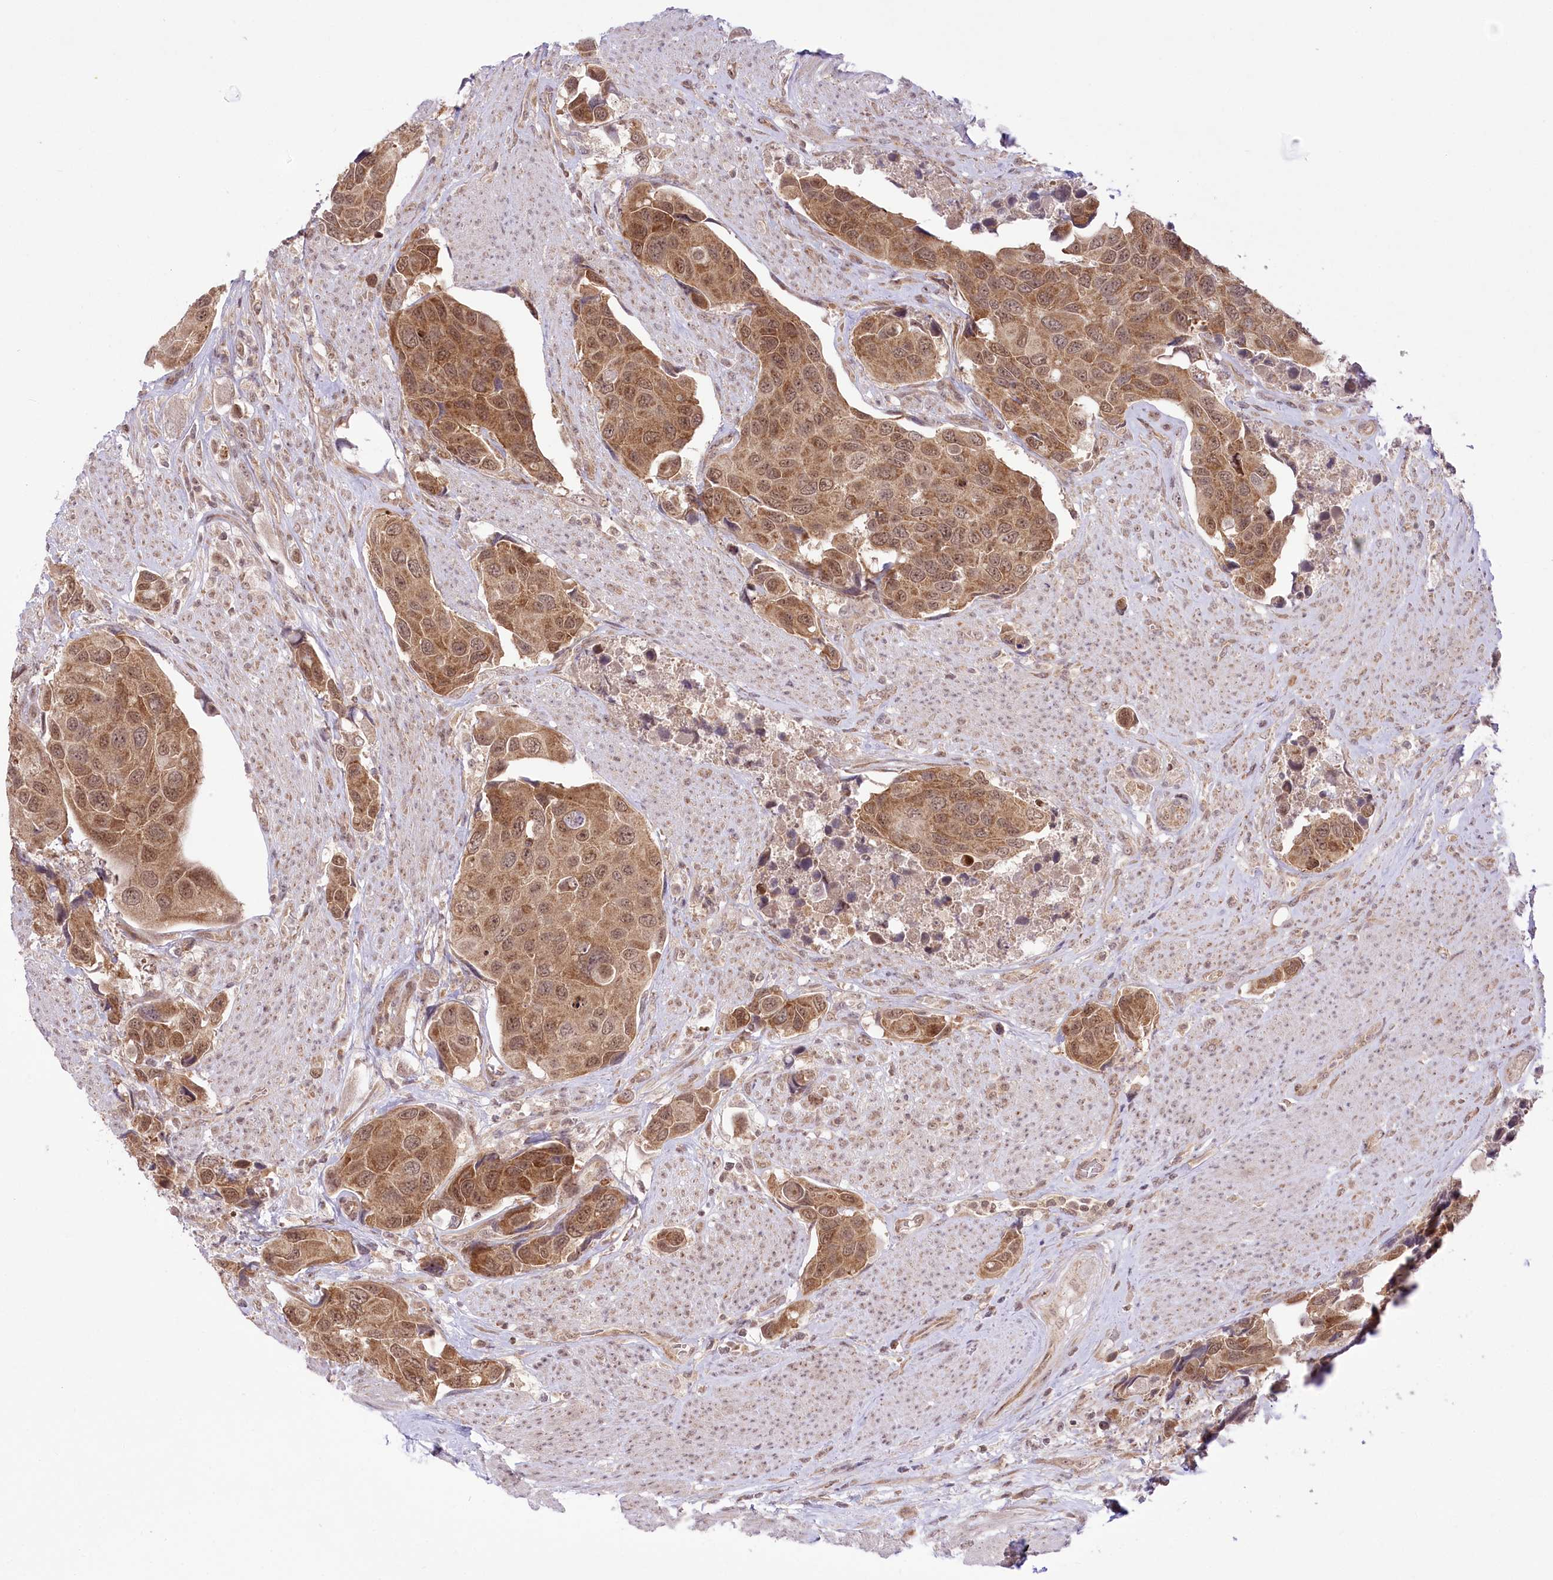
{"staining": {"intensity": "moderate", "quantity": ">75%", "location": "cytoplasmic/membranous,nuclear"}, "tissue": "urothelial cancer", "cell_type": "Tumor cells", "image_type": "cancer", "snomed": [{"axis": "morphology", "description": "Urothelial carcinoma, High grade"}, {"axis": "topography", "description": "Urinary bladder"}], "caption": "Human urothelial cancer stained for a protein (brown) reveals moderate cytoplasmic/membranous and nuclear positive positivity in approximately >75% of tumor cells.", "gene": "ZMAT2", "patient": {"sex": "male", "age": 74}}